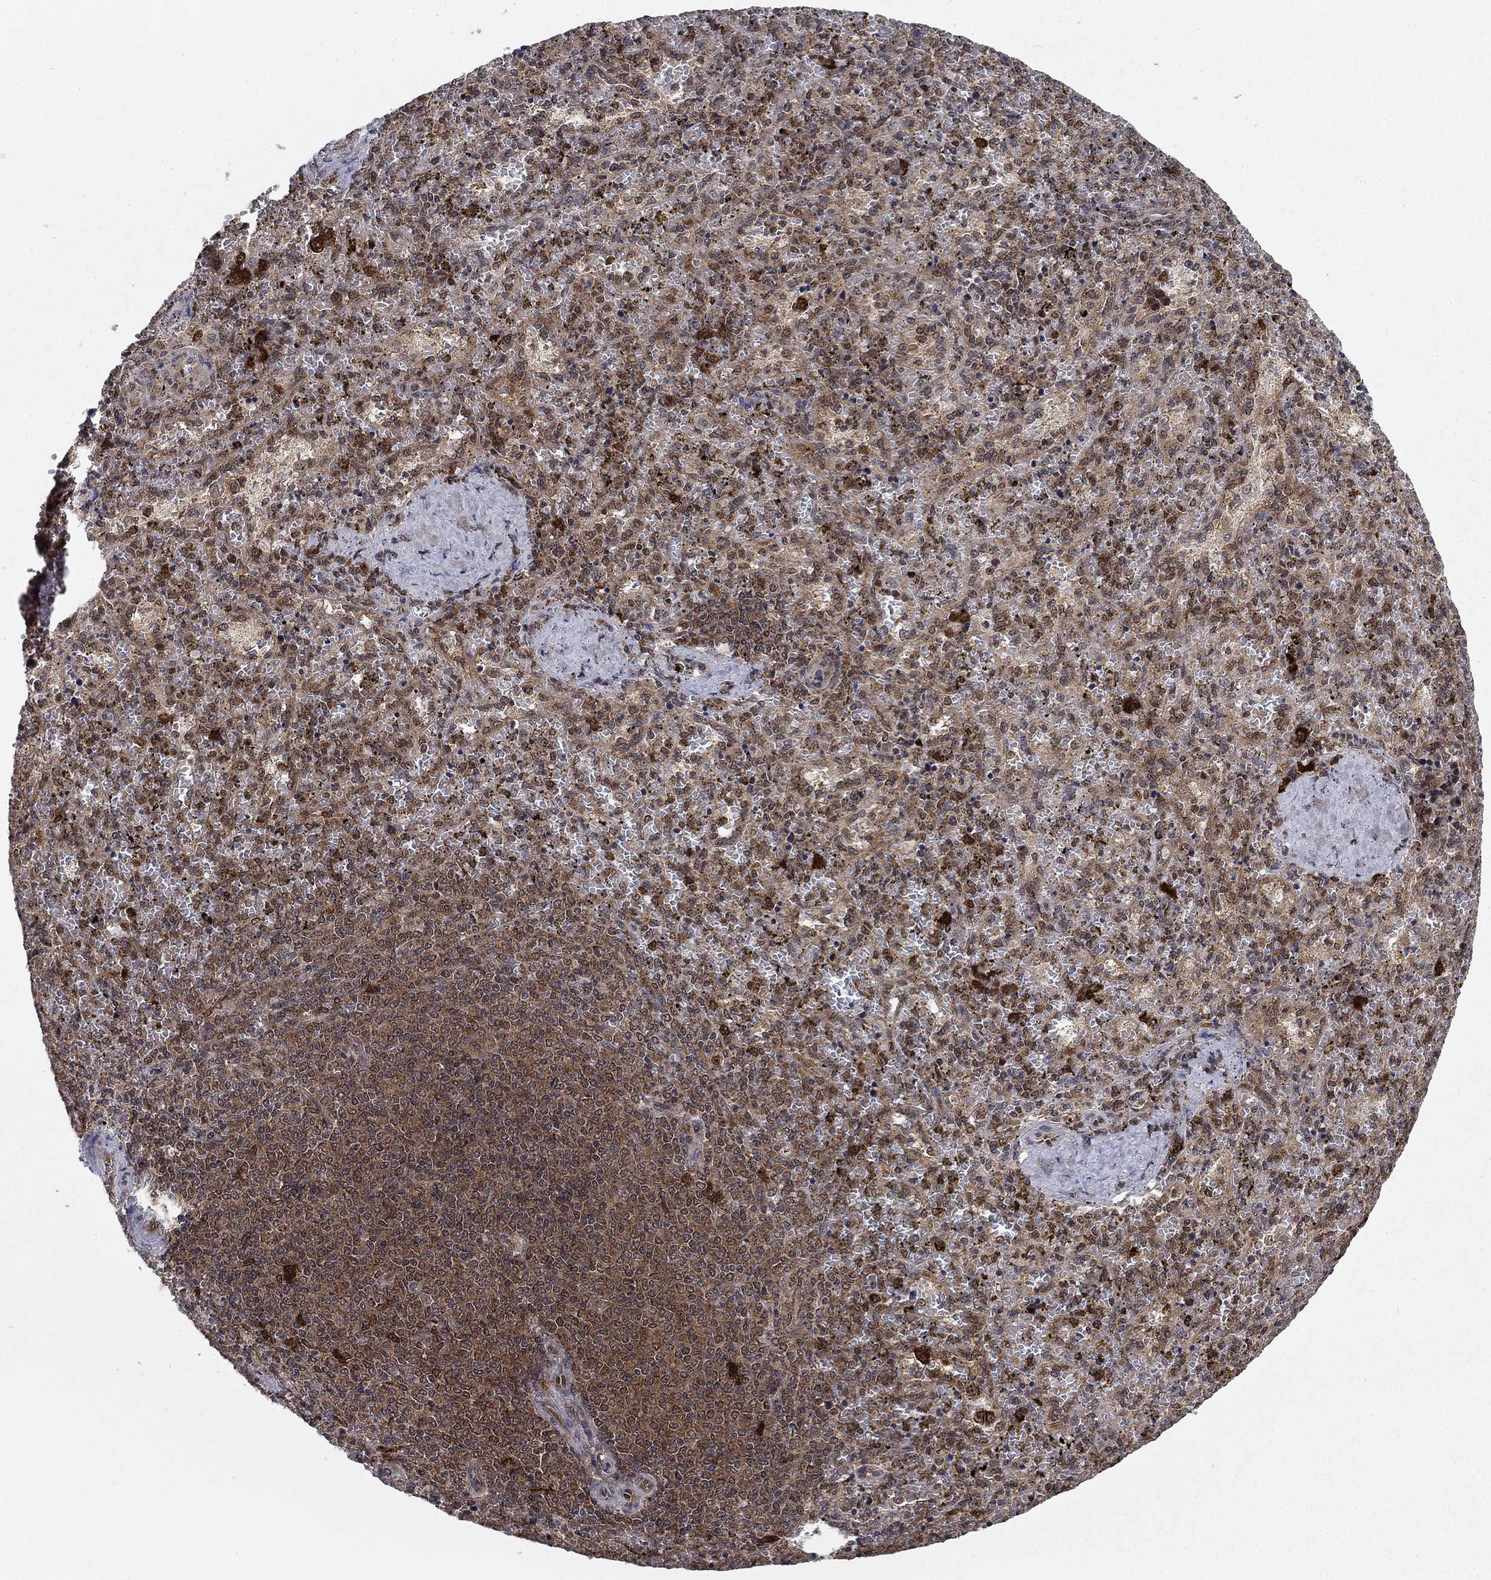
{"staining": {"intensity": "strong", "quantity": "<25%", "location": "nuclear"}, "tissue": "spleen", "cell_type": "Cells in red pulp", "image_type": "normal", "snomed": [{"axis": "morphology", "description": "Normal tissue, NOS"}, {"axis": "topography", "description": "Spleen"}], "caption": "This photomicrograph shows normal spleen stained with IHC to label a protein in brown. The nuclear of cells in red pulp show strong positivity for the protein. Nuclei are counter-stained blue.", "gene": "DNAJA1", "patient": {"sex": "female", "age": 50}}